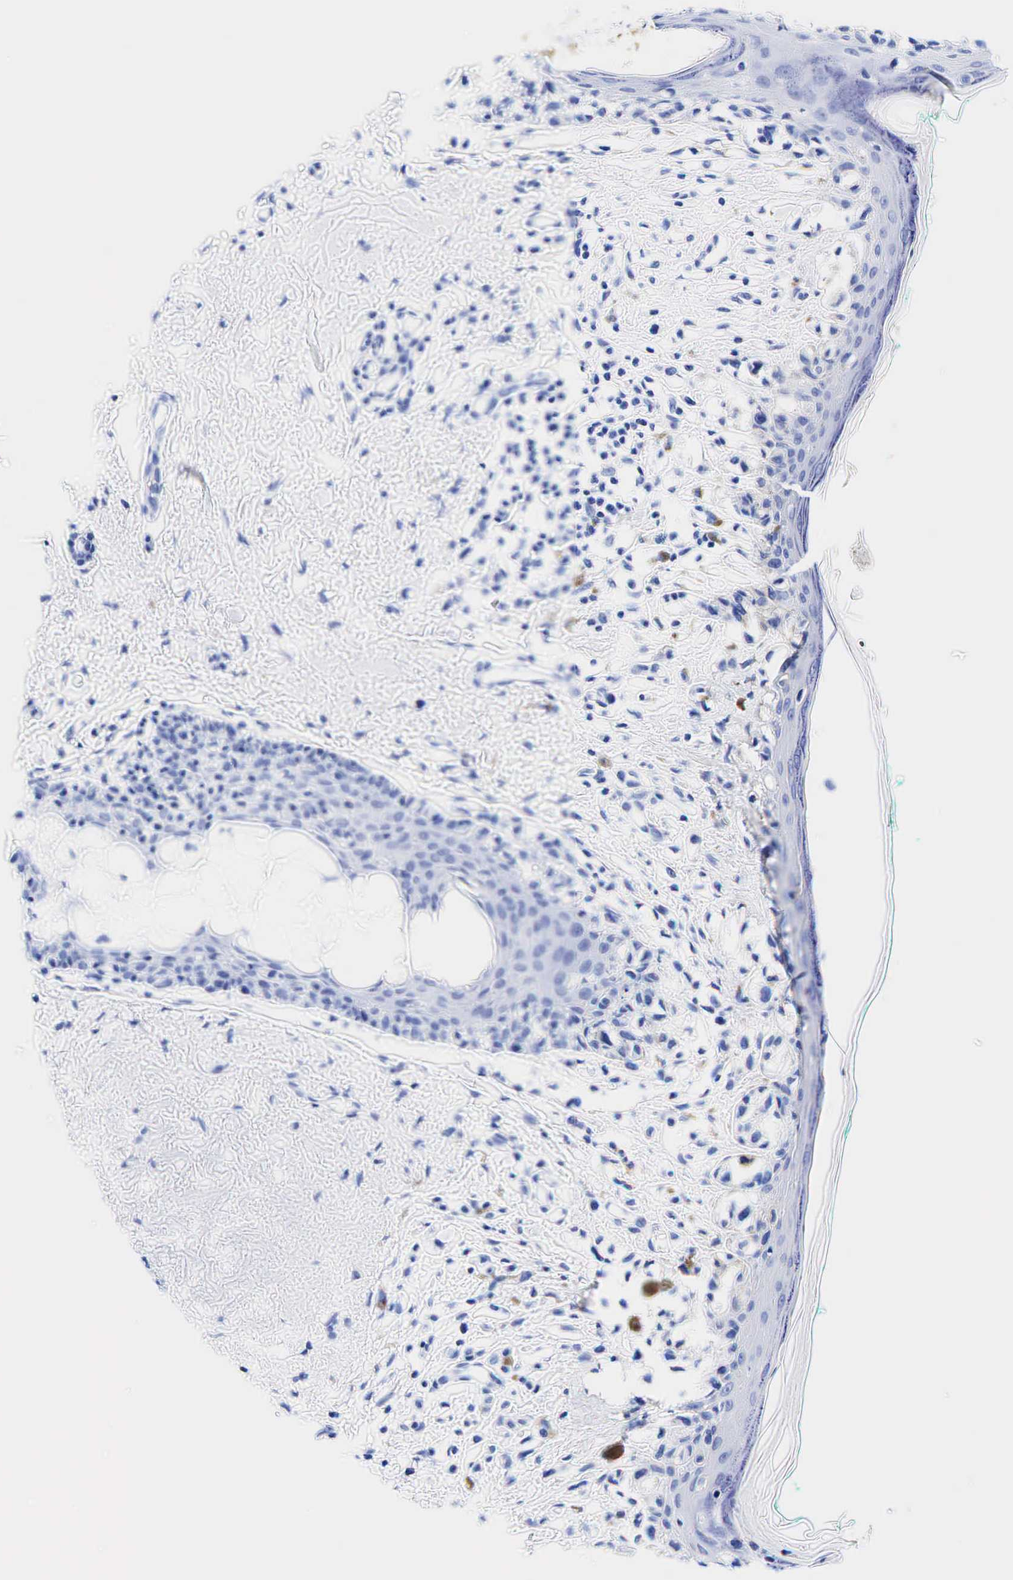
{"staining": {"intensity": "negative", "quantity": "none", "location": "none"}, "tissue": "melanoma", "cell_type": "Tumor cells", "image_type": "cancer", "snomed": [{"axis": "morphology", "description": "Malignant melanoma, NOS"}, {"axis": "topography", "description": "Skin"}], "caption": "Immunohistochemical staining of human melanoma displays no significant positivity in tumor cells.", "gene": "KRT19", "patient": {"sex": "male", "age": 80}}